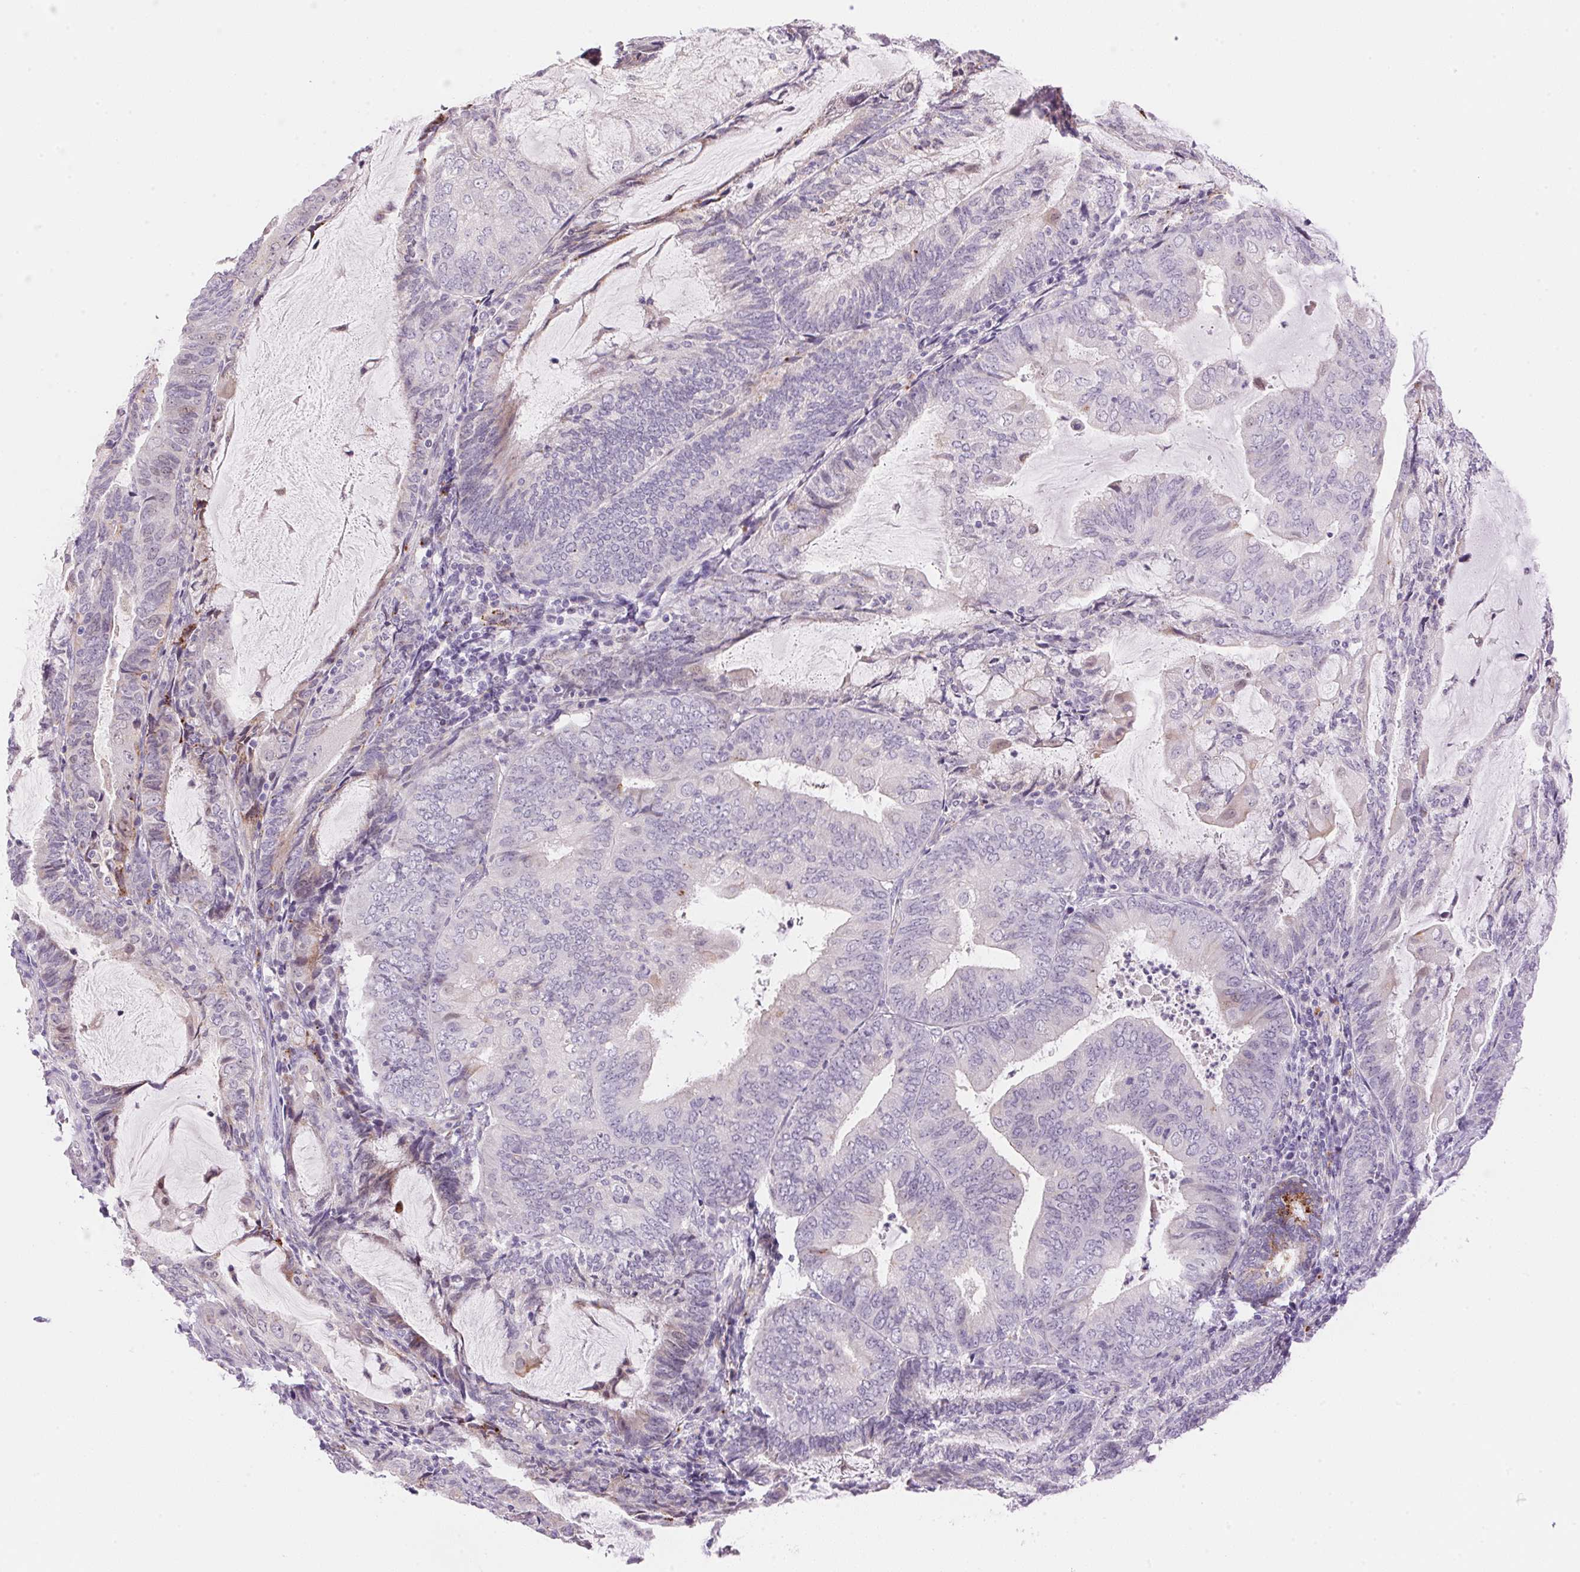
{"staining": {"intensity": "weak", "quantity": "<25%", "location": "cytoplasmic/membranous"}, "tissue": "endometrial cancer", "cell_type": "Tumor cells", "image_type": "cancer", "snomed": [{"axis": "morphology", "description": "Adenocarcinoma, NOS"}, {"axis": "topography", "description": "Endometrium"}], "caption": "The immunohistochemistry image has no significant staining in tumor cells of endometrial adenocarcinoma tissue. The staining is performed using DAB brown chromogen with nuclei counter-stained in using hematoxylin.", "gene": "TEKT1", "patient": {"sex": "female", "age": 81}}